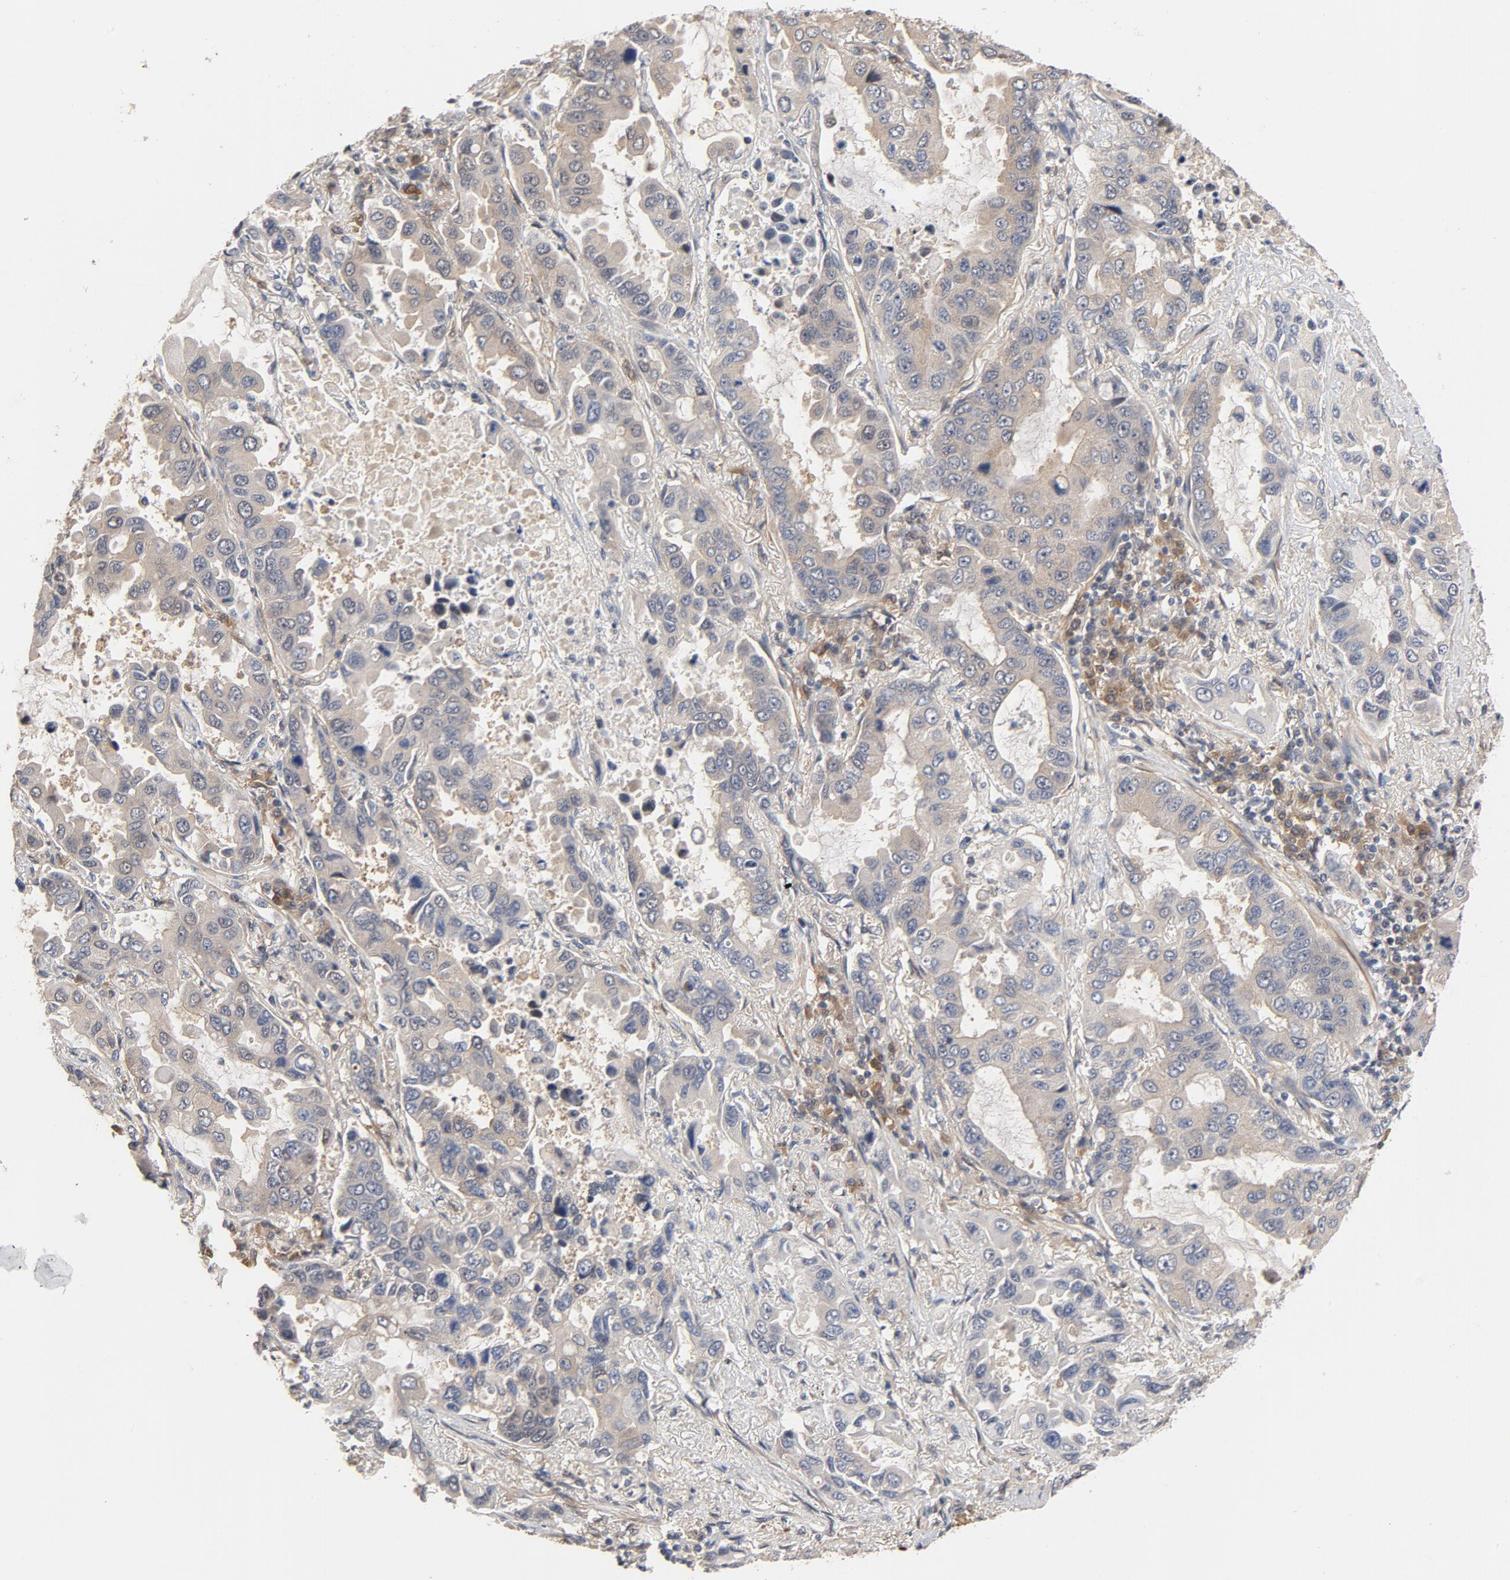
{"staining": {"intensity": "negative", "quantity": "none", "location": "none"}, "tissue": "lung cancer", "cell_type": "Tumor cells", "image_type": "cancer", "snomed": [{"axis": "morphology", "description": "Adenocarcinoma, NOS"}, {"axis": "topography", "description": "Lung"}], "caption": "Protein analysis of lung adenocarcinoma exhibits no significant expression in tumor cells.", "gene": "PITPNM2", "patient": {"sex": "male", "age": 64}}